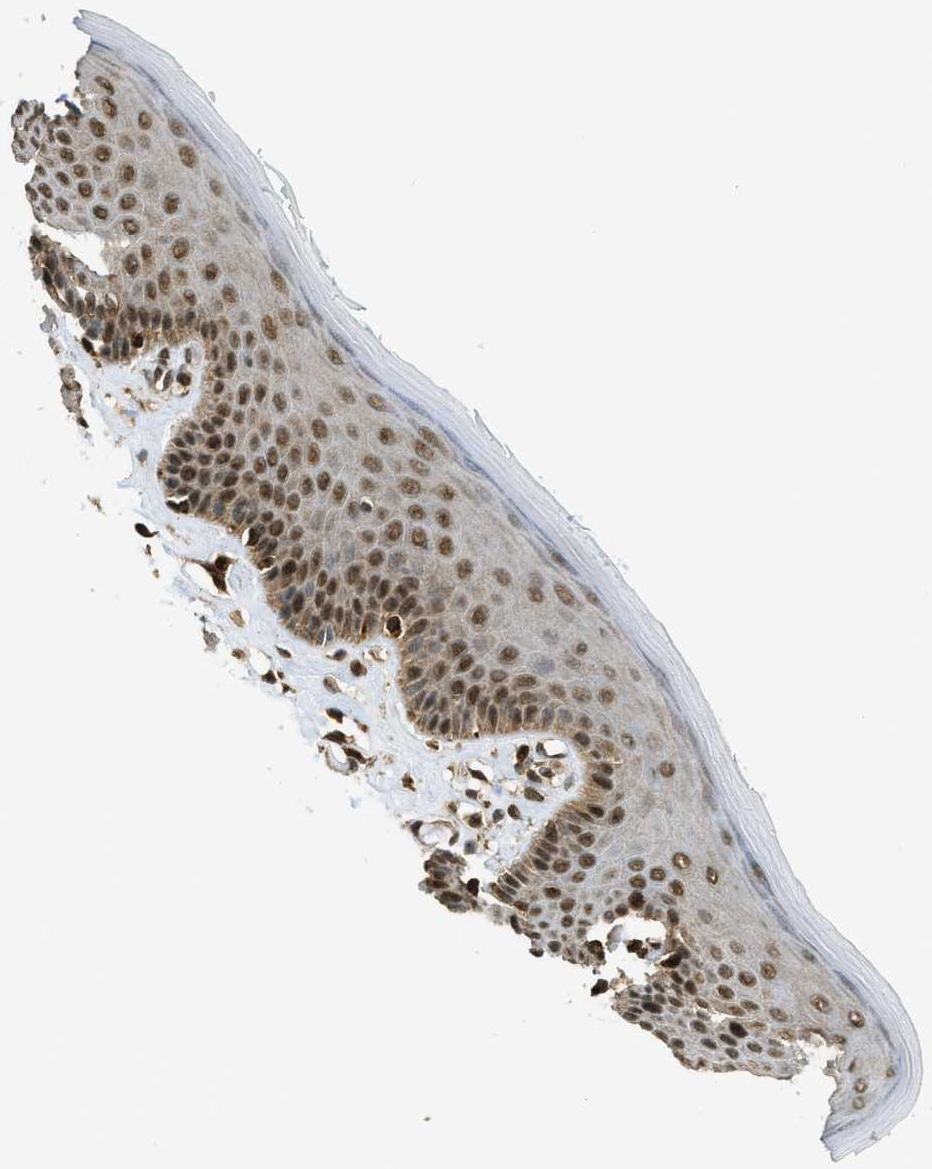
{"staining": {"intensity": "moderate", "quantity": "25%-75%", "location": "cytoplasmic/membranous,nuclear"}, "tissue": "skin", "cell_type": "Epidermal cells", "image_type": "normal", "snomed": [{"axis": "morphology", "description": "Normal tissue, NOS"}, {"axis": "topography", "description": "Vulva"}], "caption": "Immunohistochemical staining of normal human skin shows moderate cytoplasmic/membranous,nuclear protein staining in about 25%-75% of epidermal cells.", "gene": "TNPO1", "patient": {"sex": "female", "age": 73}}